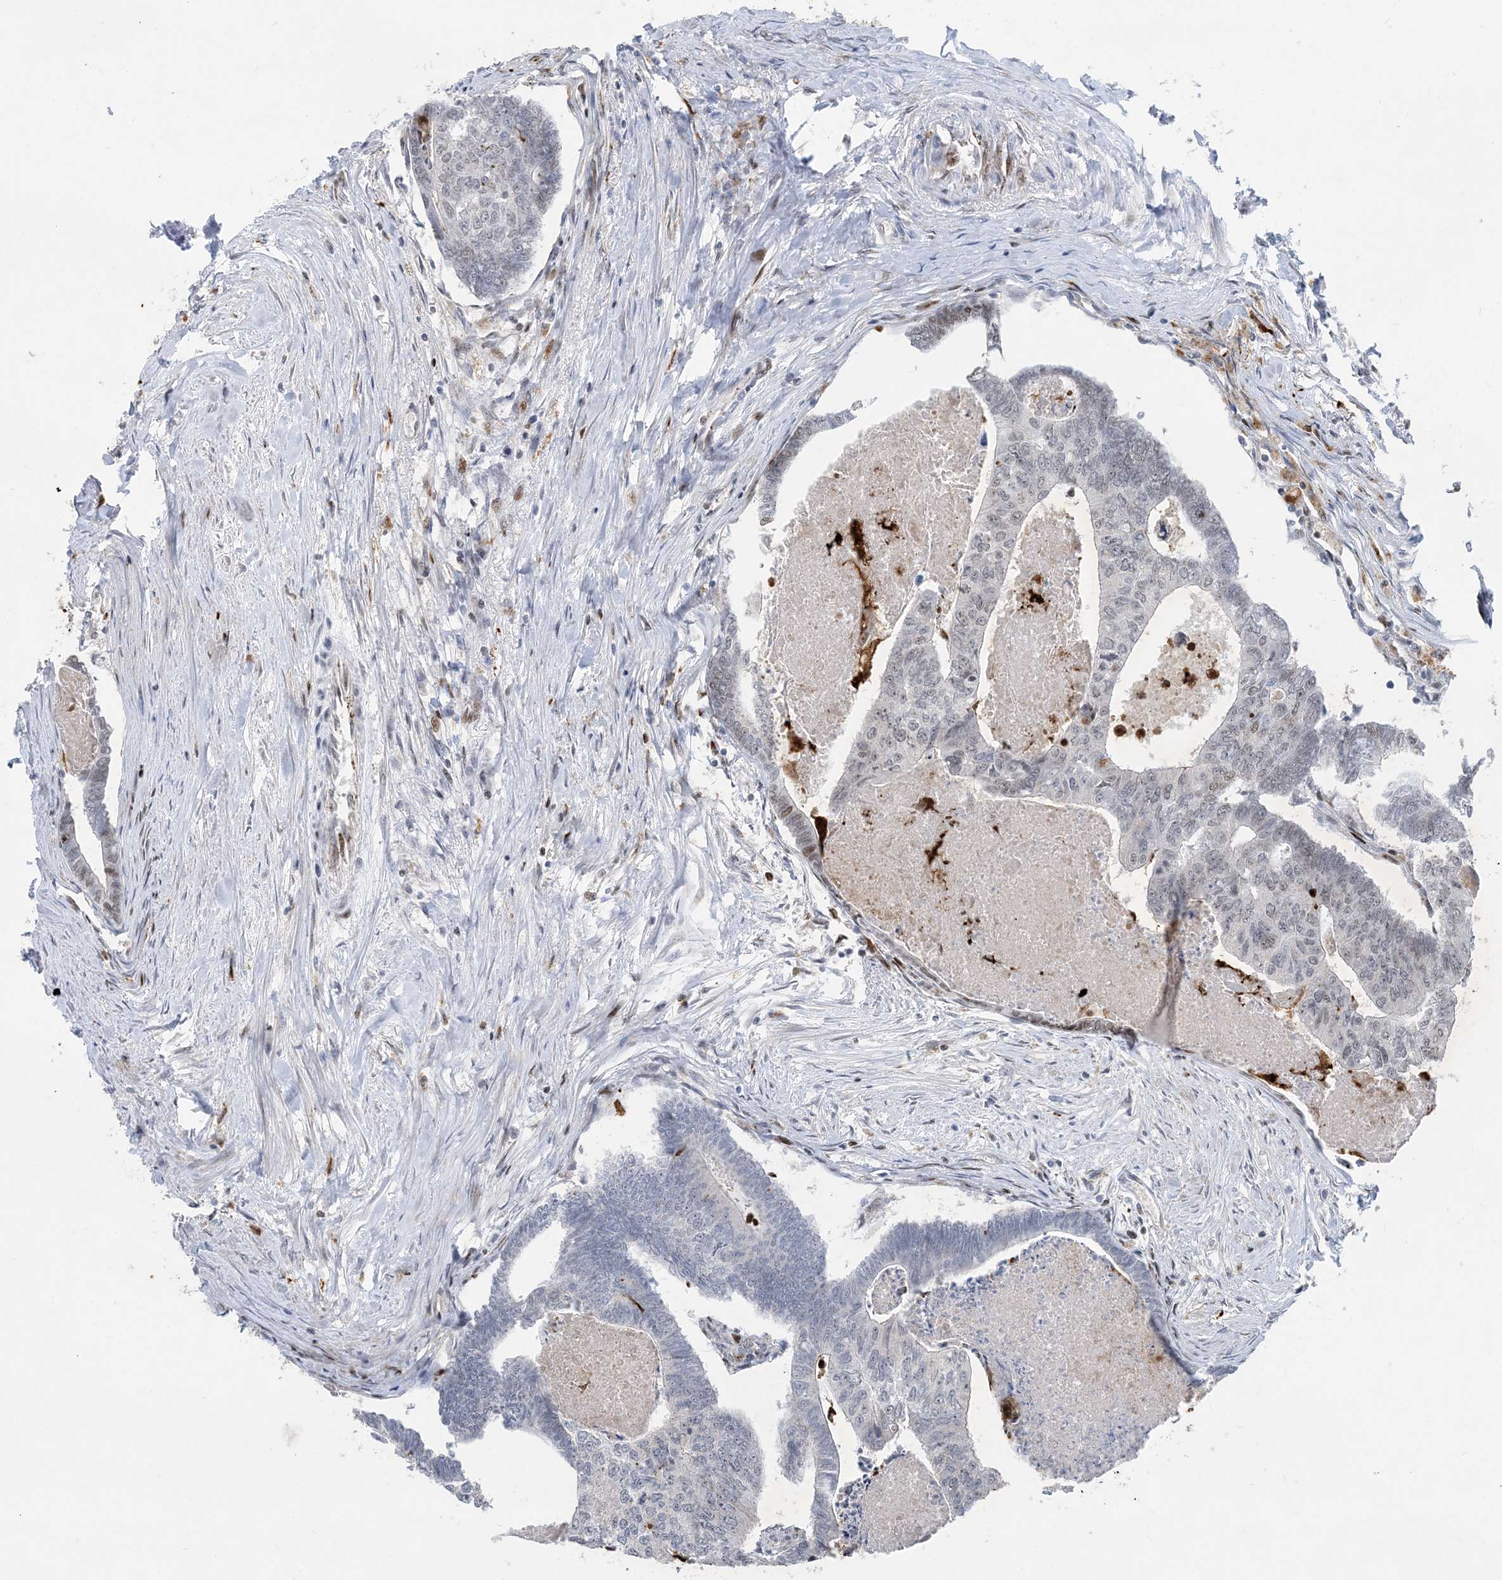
{"staining": {"intensity": "weak", "quantity": "<25%", "location": "nuclear"}, "tissue": "colorectal cancer", "cell_type": "Tumor cells", "image_type": "cancer", "snomed": [{"axis": "morphology", "description": "Adenocarcinoma, NOS"}, {"axis": "topography", "description": "Colon"}], "caption": "Human colorectal adenocarcinoma stained for a protein using IHC shows no expression in tumor cells.", "gene": "SLC25A53", "patient": {"sex": "female", "age": 67}}